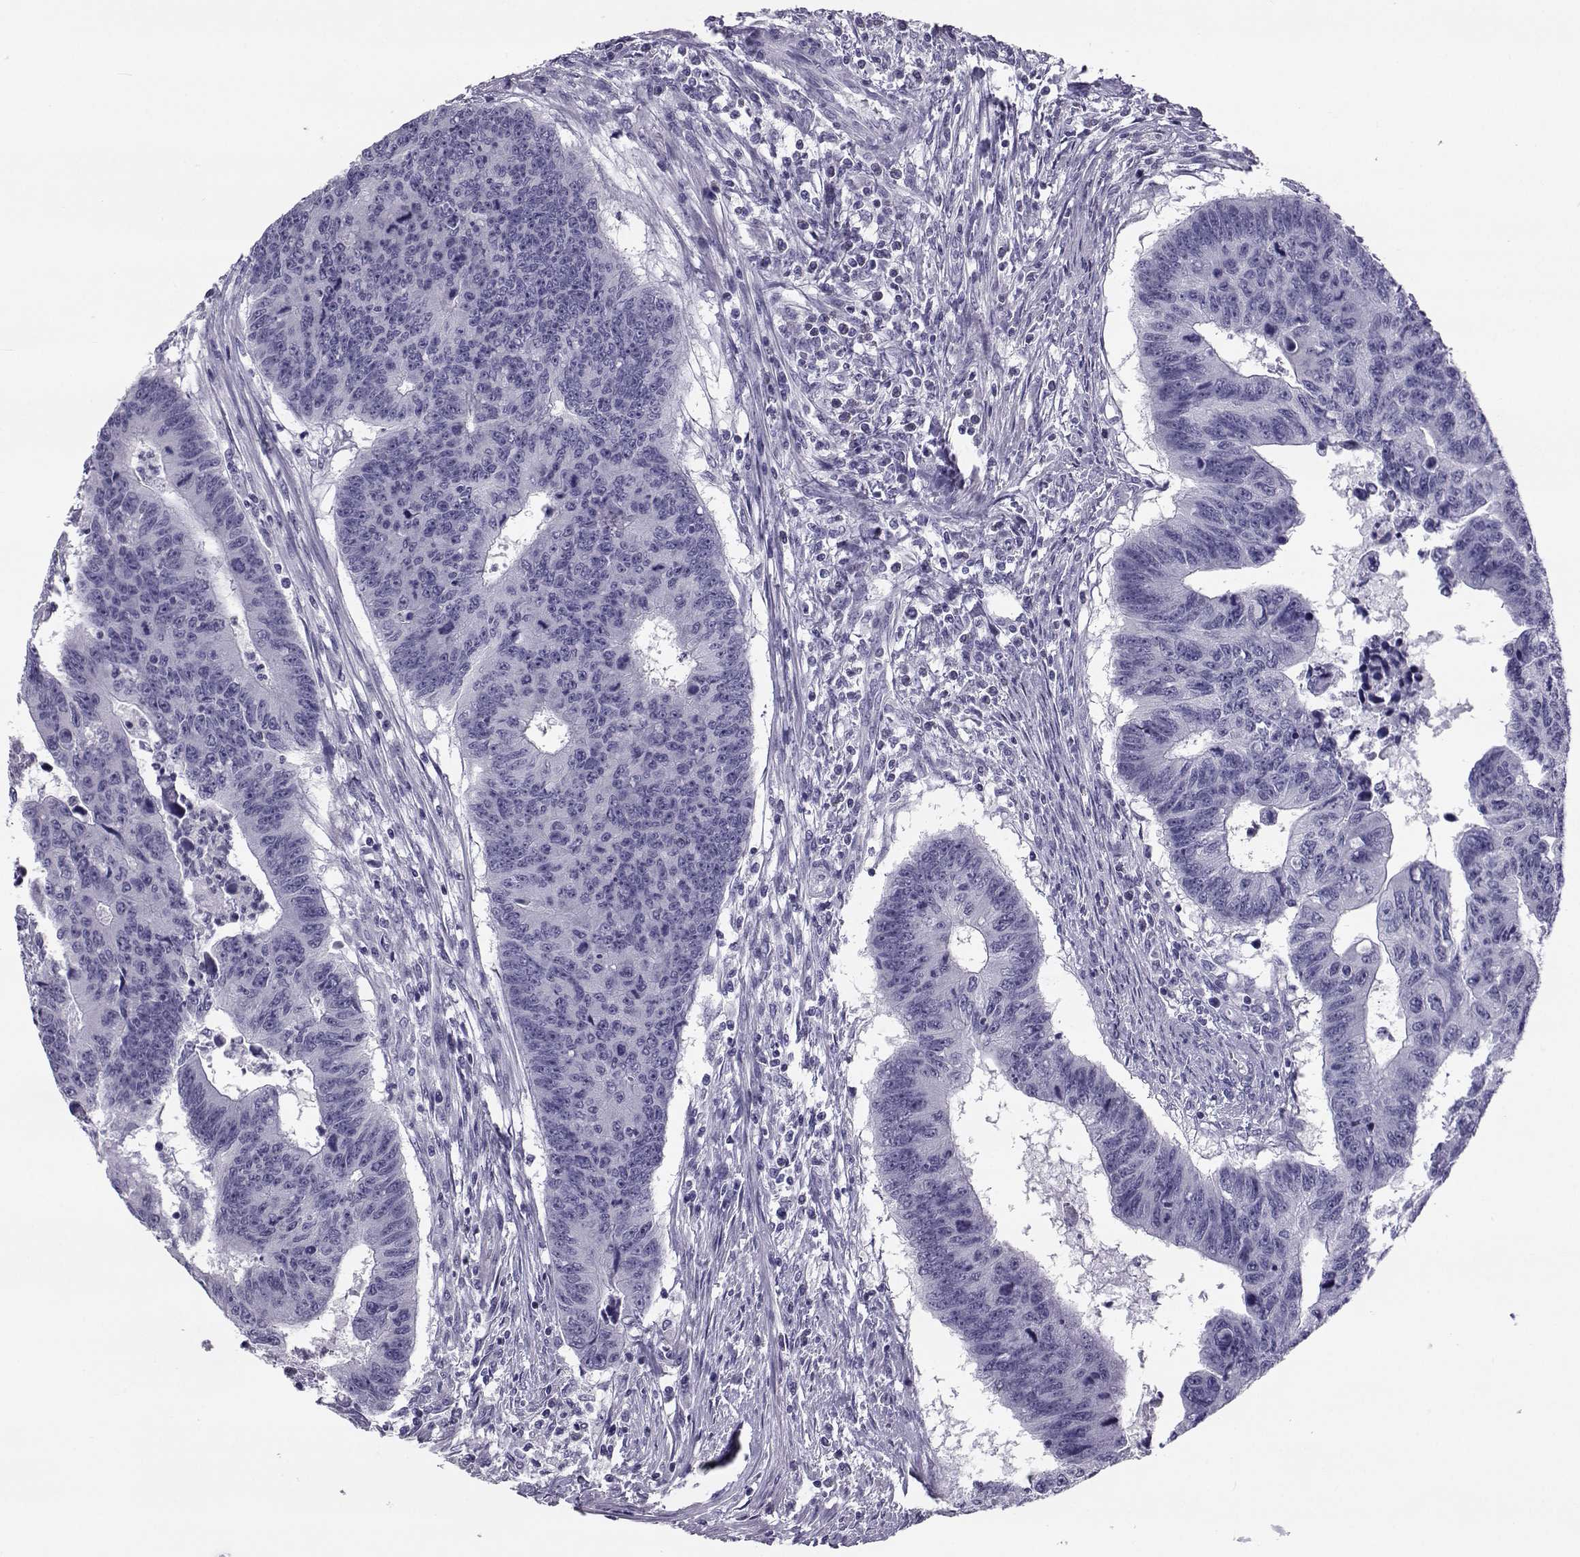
{"staining": {"intensity": "negative", "quantity": "none", "location": "none"}, "tissue": "colorectal cancer", "cell_type": "Tumor cells", "image_type": "cancer", "snomed": [{"axis": "morphology", "description": "Adenocarcinoma, NOS"}, {"axis": "topography", "description": "Rectum"}], "caption": "Protein analysis of colorectal cancer (adenocarcinoma) exhibits no significant positivity in tumor cells. (DAB (3,3'-diaminobenzidine) immunohistochemistry visualized using brightfield microscopy, high magnification).", "gene": "PCSK1N", "patient": {"sex": "female", "age": 85}}